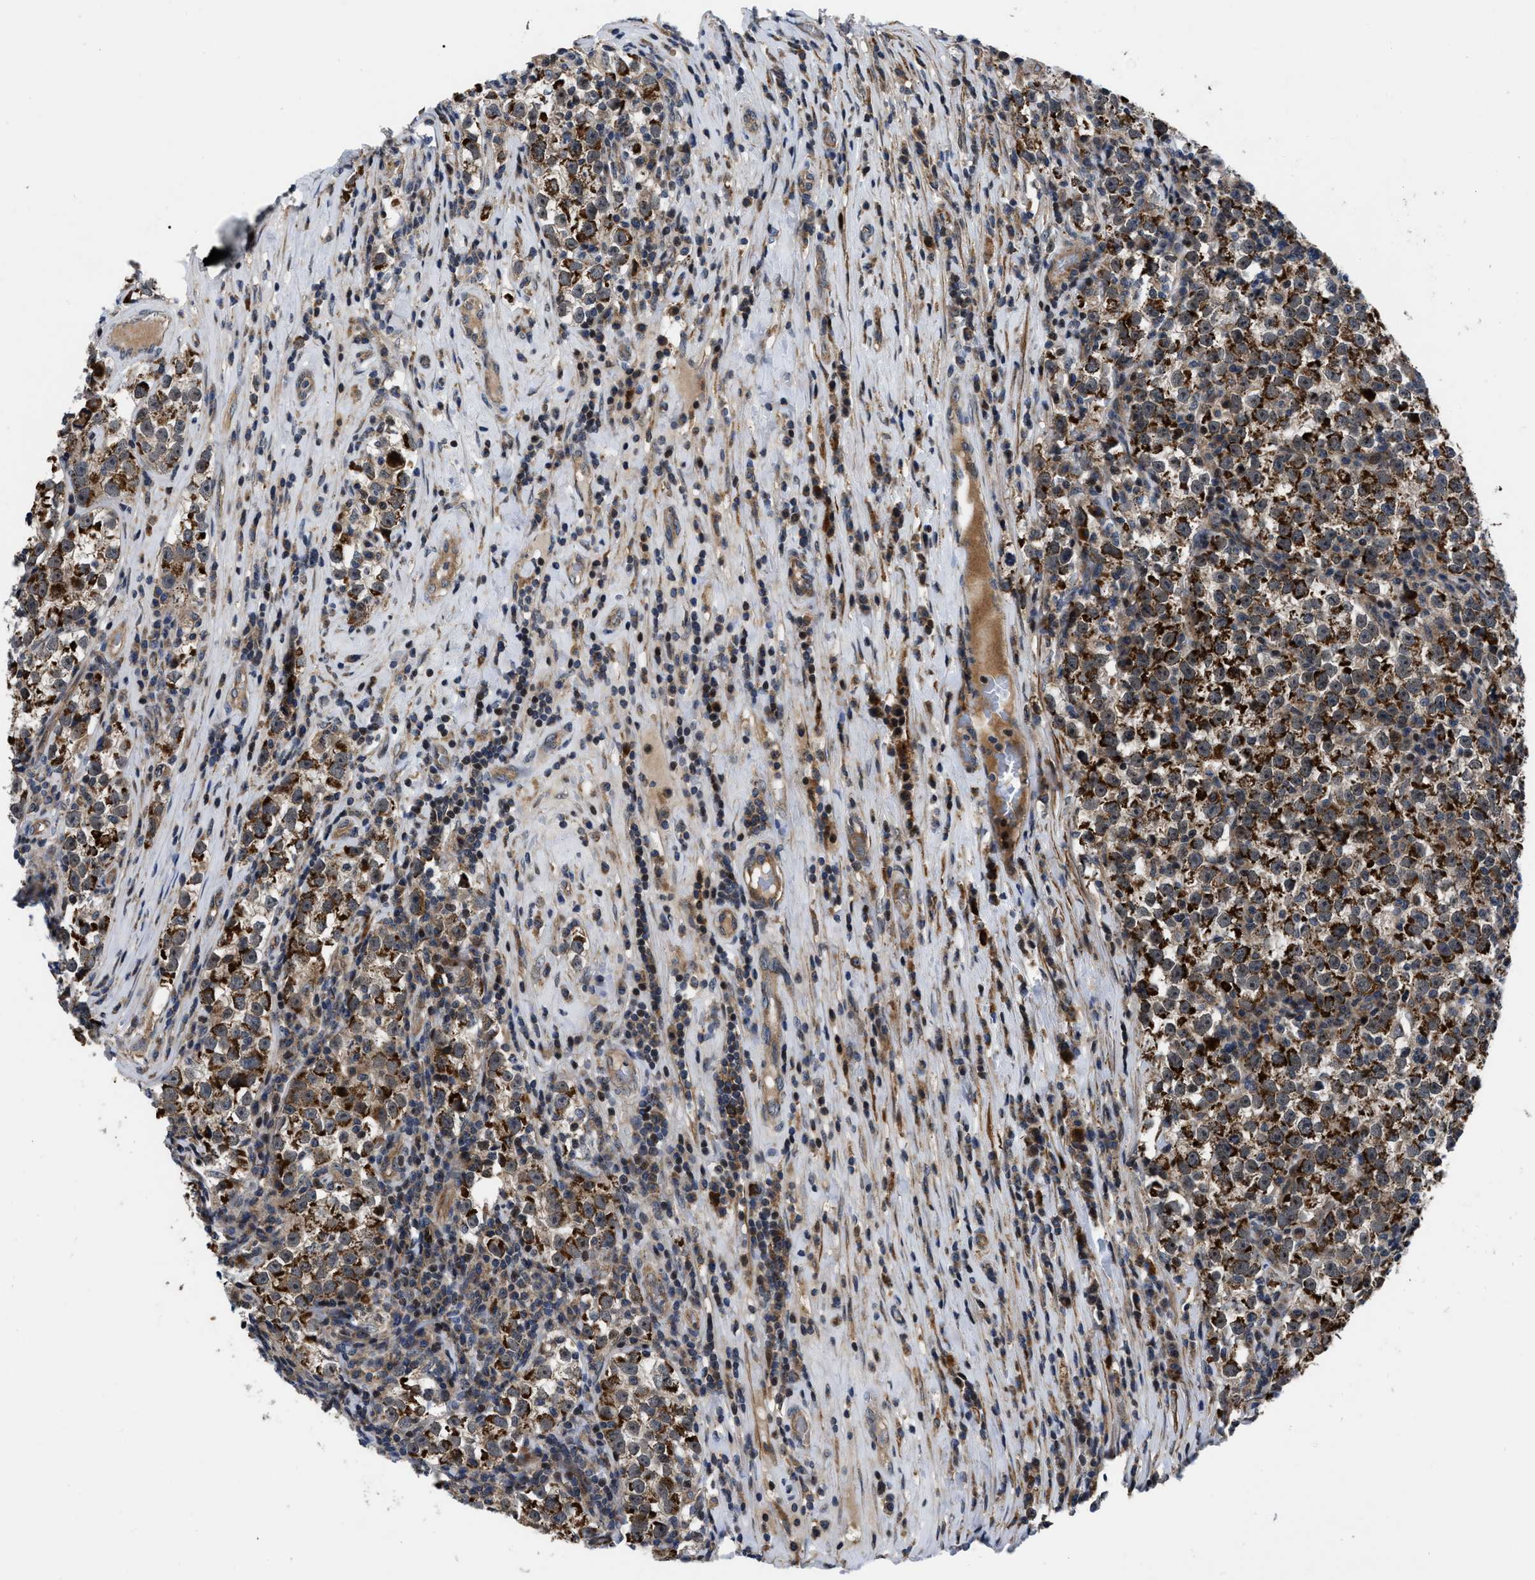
{"staining": {"intensity": "strong", "quantity": ">75%", "location": "cytoplasmic/membranous"}, "tissue": "testis cancer", "cell_type": "Tumor cells", "image_type": "cancer", "snomed": [{"axis": "morphology", "description": "Normal tissue, NOS"}, {"axis": "morphology", "description": "Seminoma, NOS"}, {"axis": "topography", "description": "Testis"}], "caption": "Strong cytoplasmic/membranous protein staining is seen in about >75% of tumor cells in testis seminoma.", "gene": "PPWD1", "patient": {"sex": "male", "age": 43}}